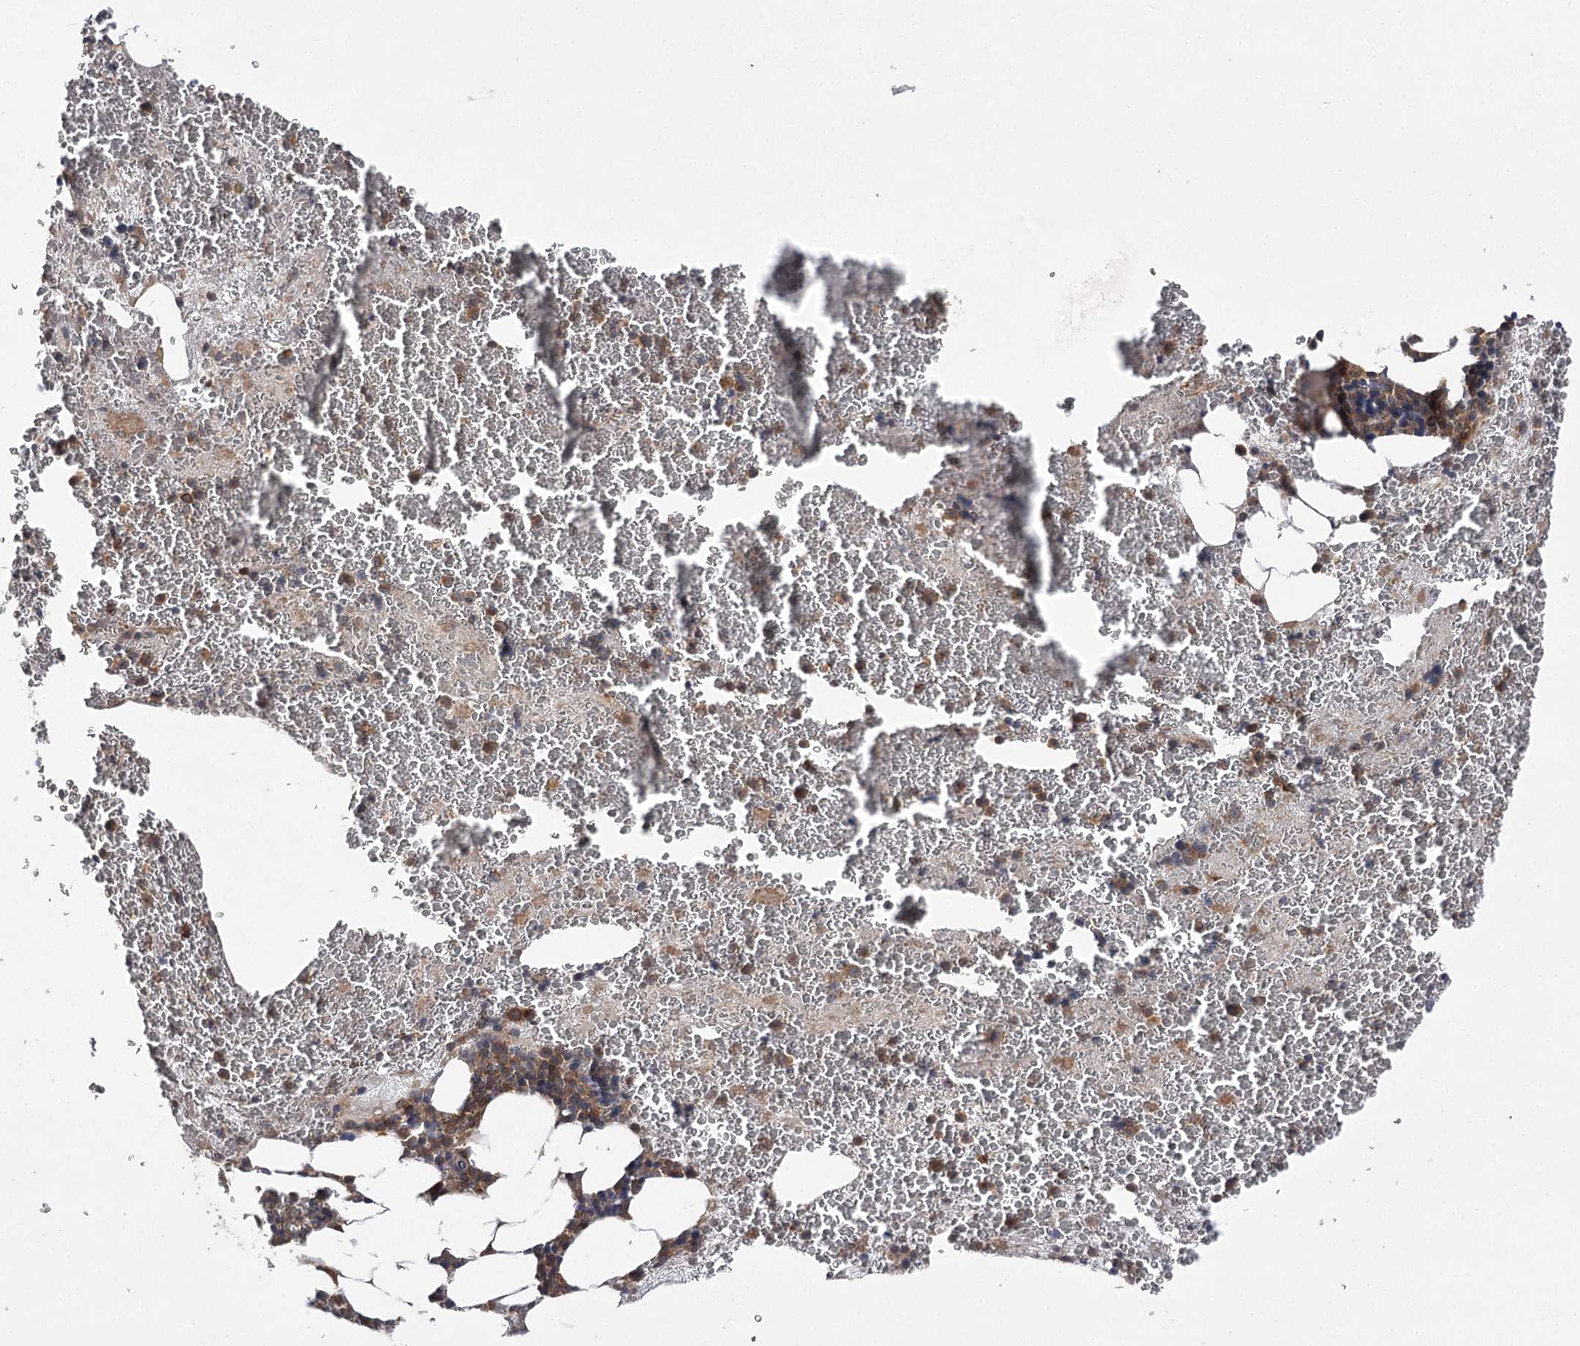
{"staining": {"intensity": "moderate", "quantity": "<25%", "location": "cytoplasmic/membranous"}, "tissue": "bone marrow", "cell_type": "Hematopoietic cells", "image_type": "normal", "snomed": [{"axis": "morphology", "description": "Normal tissue, NOS"}, {"axis": "topography", "description": "Bone marrow"}], "caption": "Protein staining of unremarkable bone marrow demonstrates moderate cytoplasmic/membranous staining in approximately <25% of hematopoietic cells.", "gene": "BCR", "patient": {"sex": "male", "age": 36}}